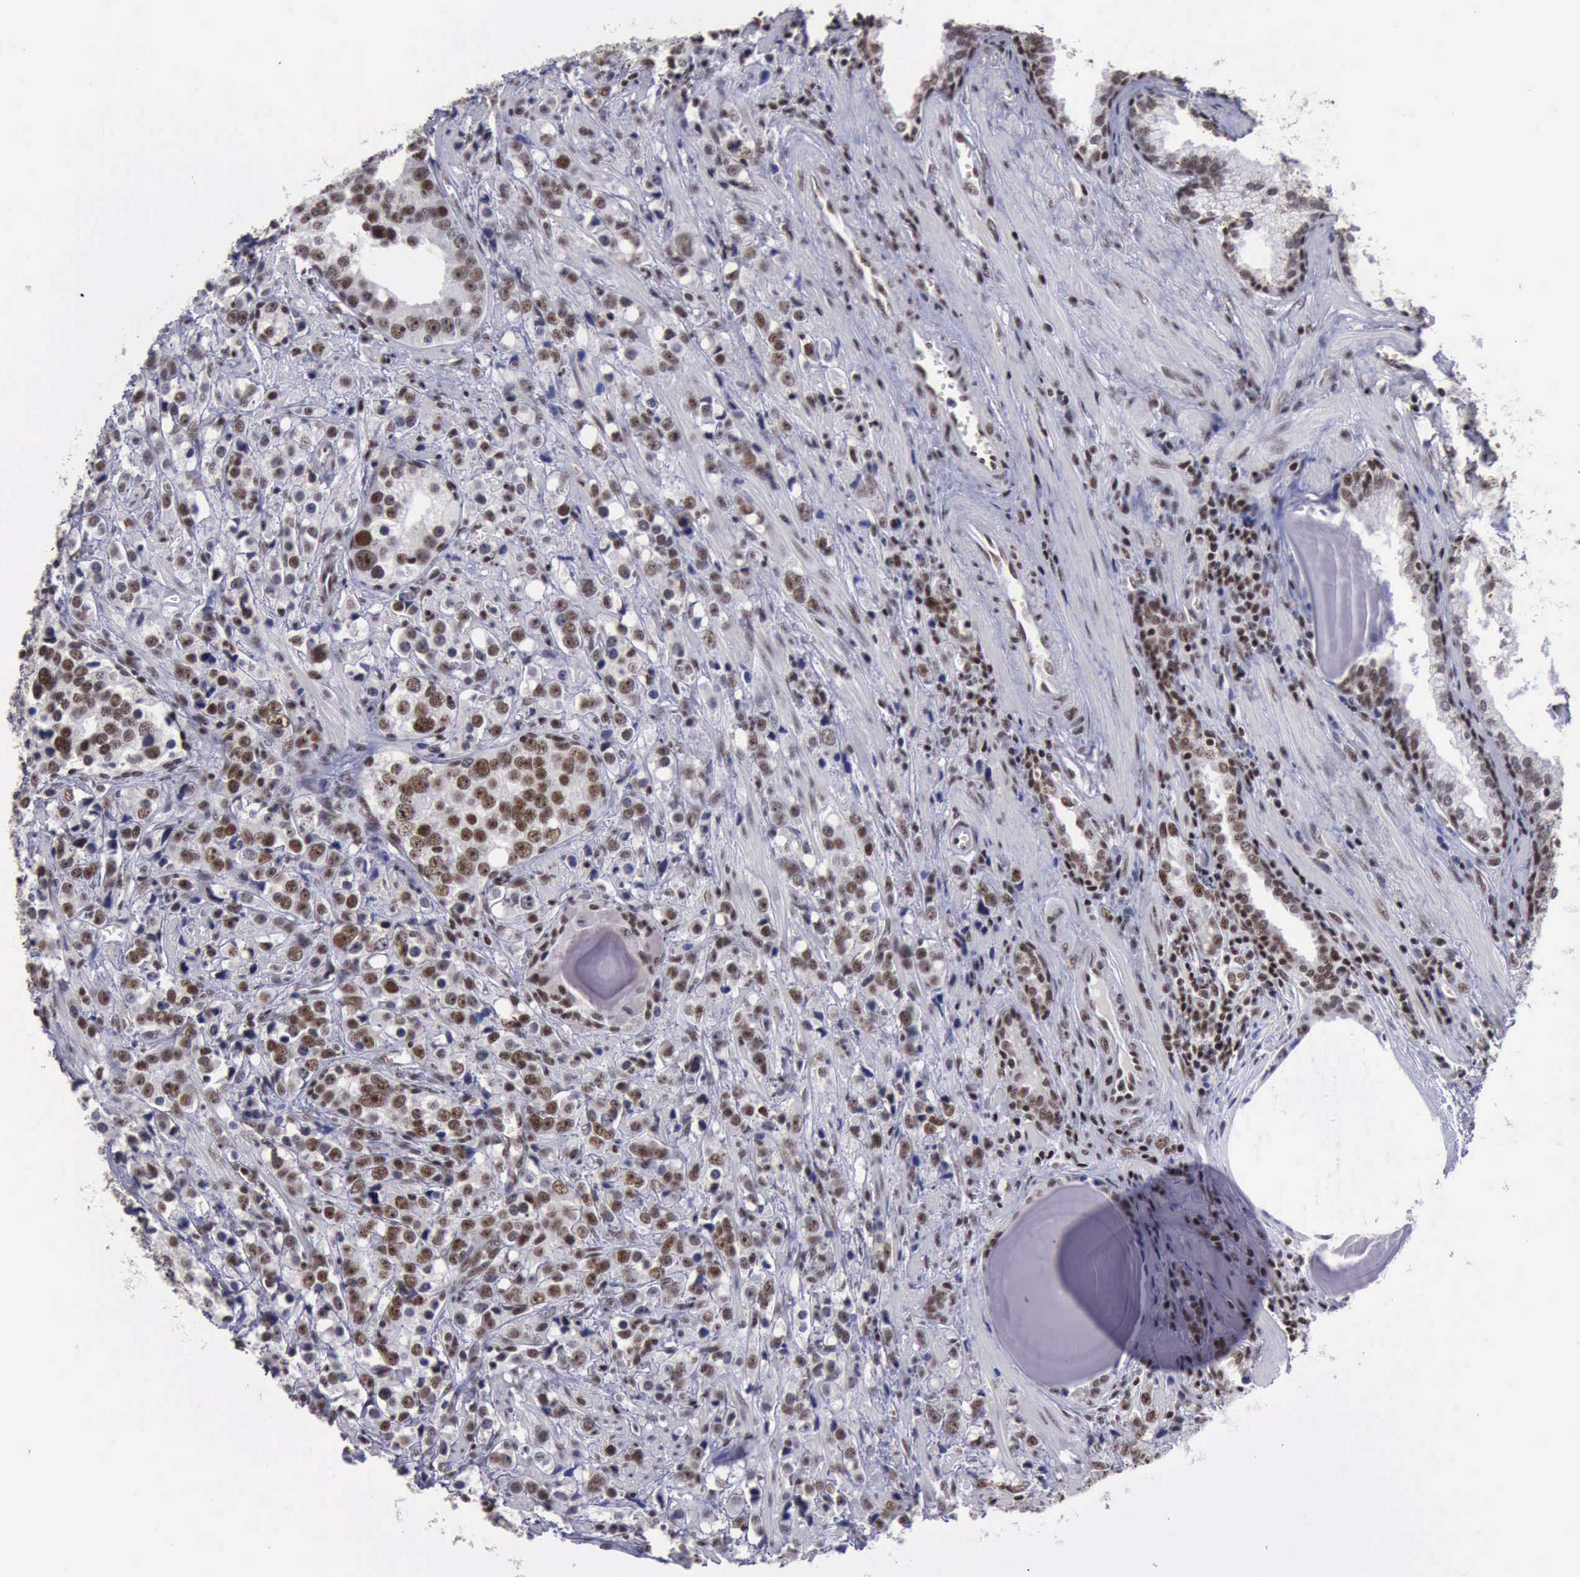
{"staining": {"intensity": "moderate", "quantity": ">75%", "location": "nuclear"}, "tissue": "prostate cancer", "cell_type": "Tumor cells", "image_type": "cancer", "snomed": [{"axis": "morphology", "description": "Adenocarcinoma, High grade"}, {"axis": "topography", "description": "Prostate"}], "caption": "High-magnification brightfield microscopy of prostate cancer (adenocarcinoma (high-grade)) stained with DAB (brown) and counterstained with hematoxylin (blue). tumor cells exhibit moderate nuclear expression is appreciated in about>75% of cells.", "gene": "YY1", "patient": {"sex": "male", "age": 71}}